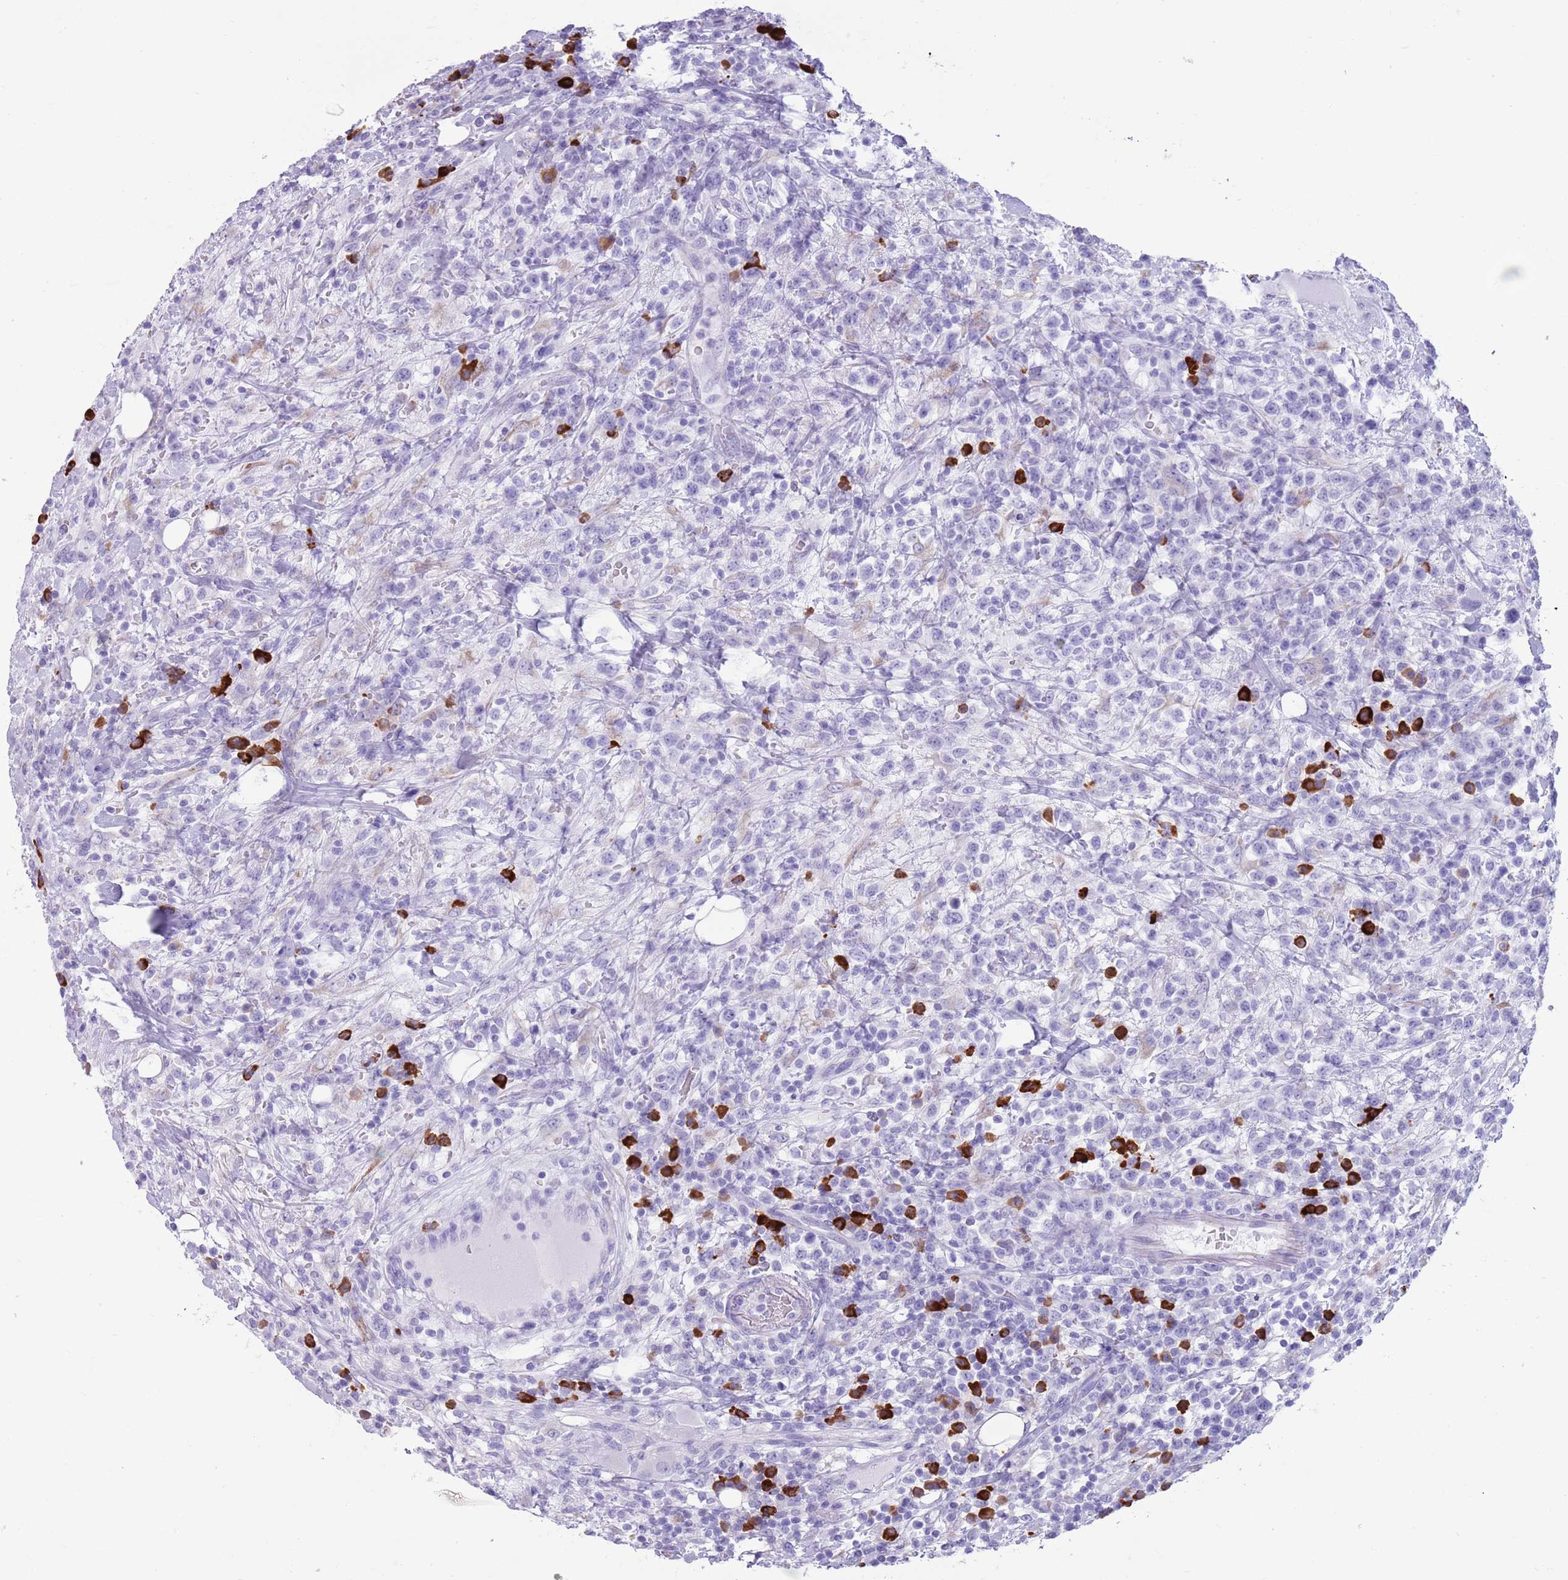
{"staining": {"intensity": "negative", "quantity": "none", "location": "none"}, "tissue": "lymphoma", "cell_type": "Tumor cells", "image_type": "cancer", "snomed": [{"axis": "morphology", "description": "Malignant lymphoma, non-Hodgkin's type, High grade"}, {"axis": "topography", "description": "Colon"}], "caption": "Photomicrograph shows no protein staining in tumor cells of lymphoma tissue. (DAB (3,3'-diaminobenzidine) IHC with hematoxylin counter stain).", "gene": "LY6G5B", "patient": {"sex": "female", "age": 53}}